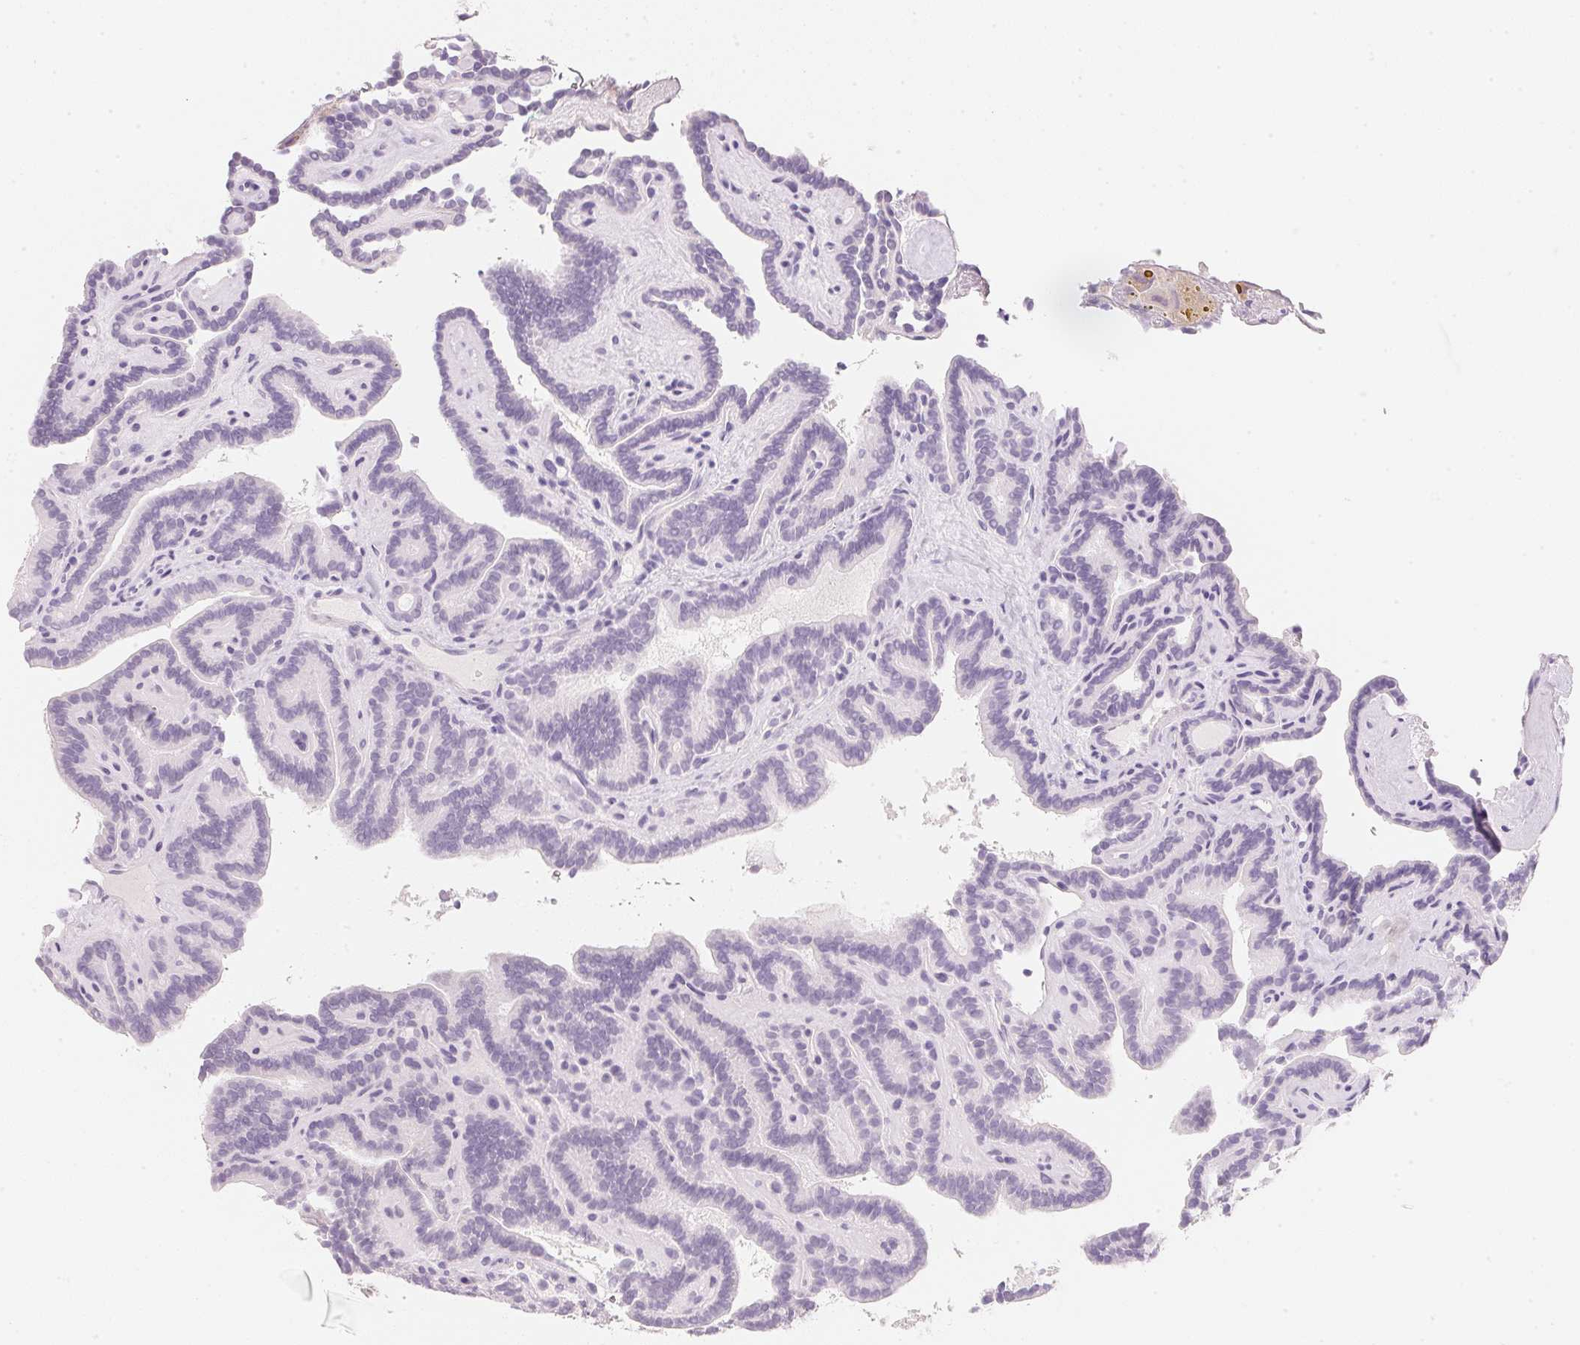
{"staining": {"intensity": "negative", "quantity": "none", "location": "none"}, "tissue": "thyroid cancer", "cell_type": "Tumor cells", "image_type": "cancer", "snomed": [{"axis": "morphology", "description": "Papillary adenocarcinoma, NOS"}, {"axis": "topography", "description": "Thyroid gland"}], "caption": "Image shows no protein expression in tumor cells of thyroid papillary adenocarcinoma tissue.", "gene": "ACP3", "patient": {"sex": "female", "age": 21}}